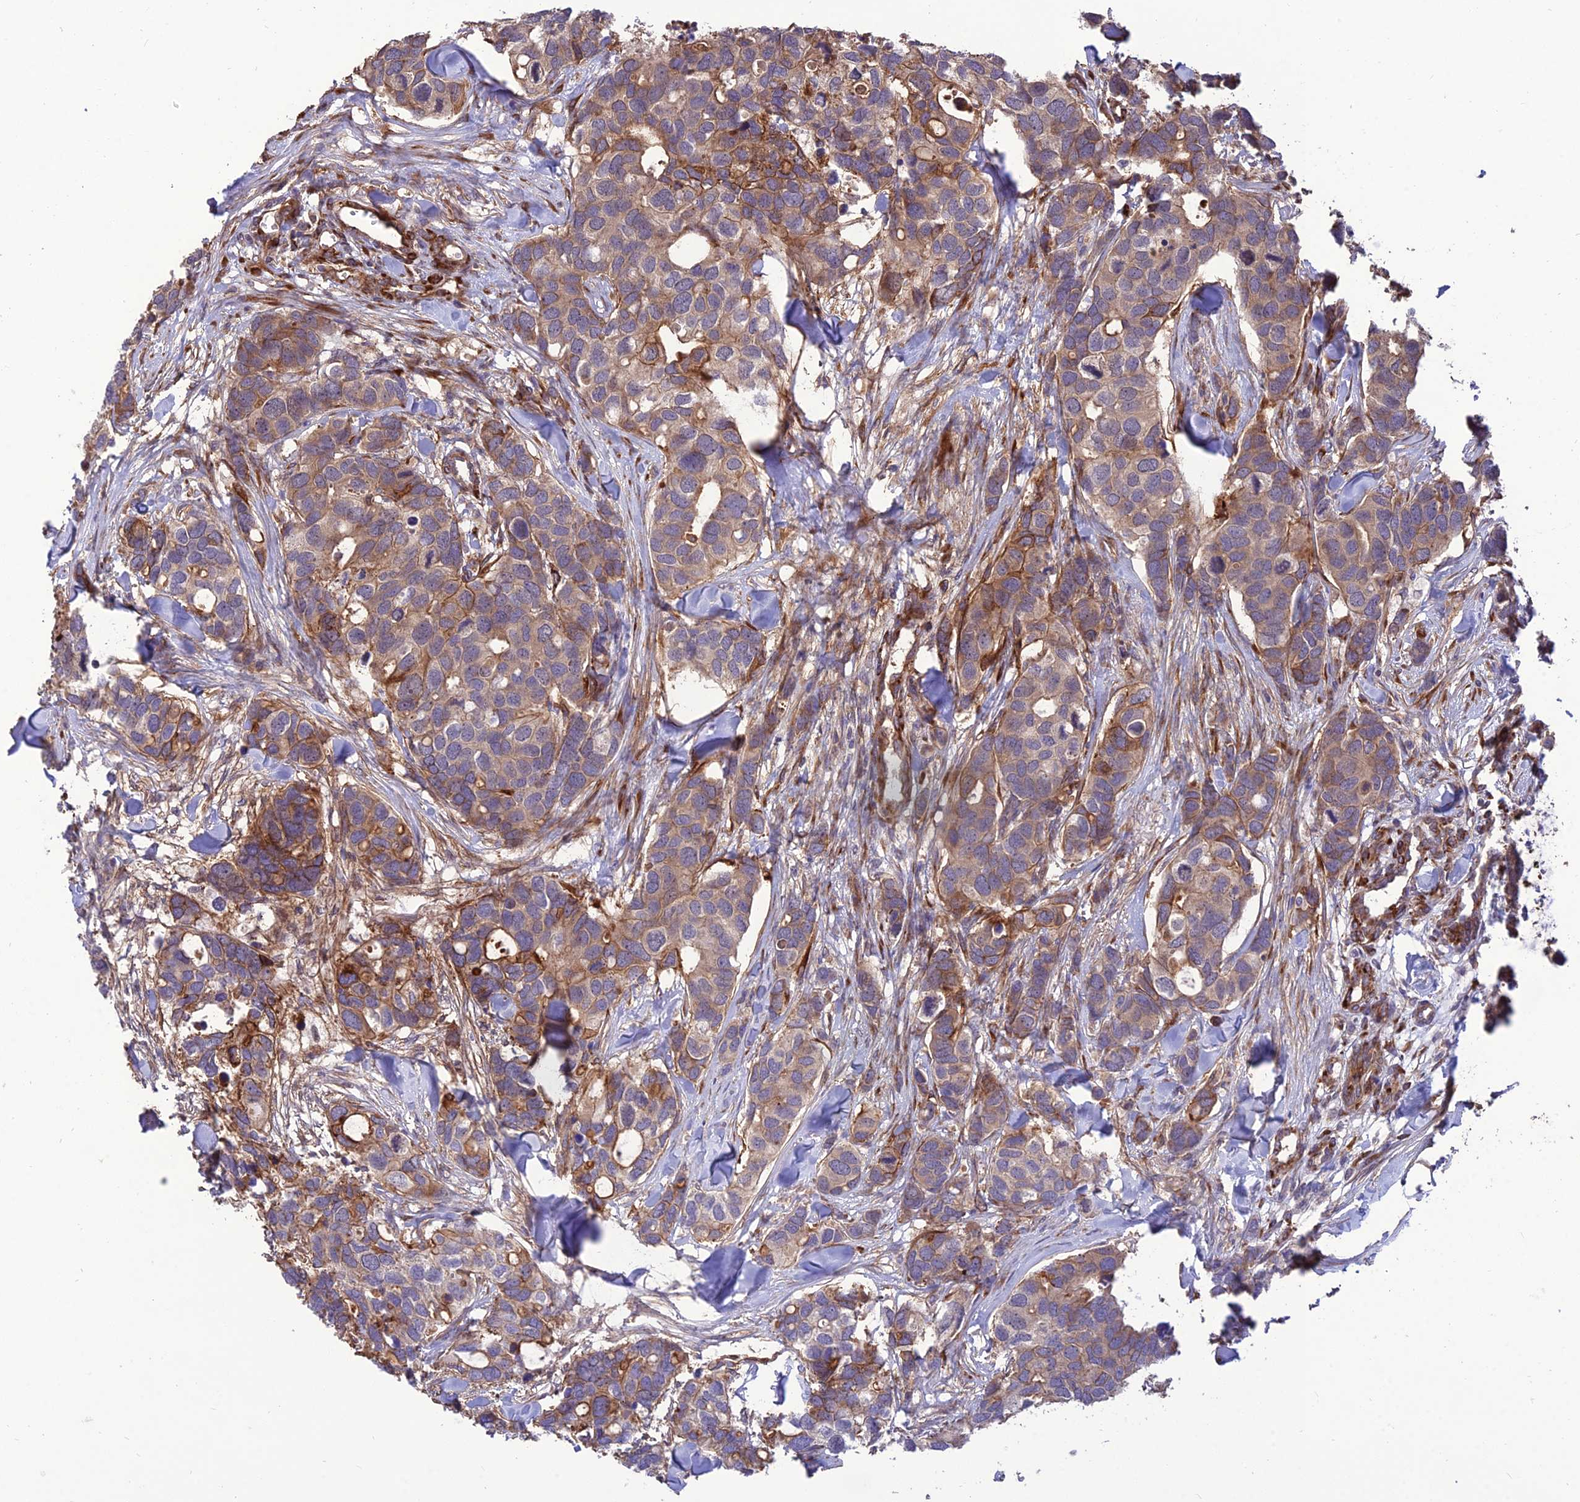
{"staining": {"intensity": "moderate", "quantity": "<25%", "location": "cytoplasmic/membranous"}, "tissue": "breast cancer", "cell_type": "Tumor cells", "image_type": "cancer", "snomed": [{"axis": "morphology", "description": "Duct carcinoma"}, {"axis": "topography", "description": "Breast"}], "caption": "A photomicrograph of human breast cancer stained for a protein displays moderate cytoplasmic/membranous brown staining in tumor cells.", "gene": "CRTAP", "patient": {"sex": "female", "age": 83}}